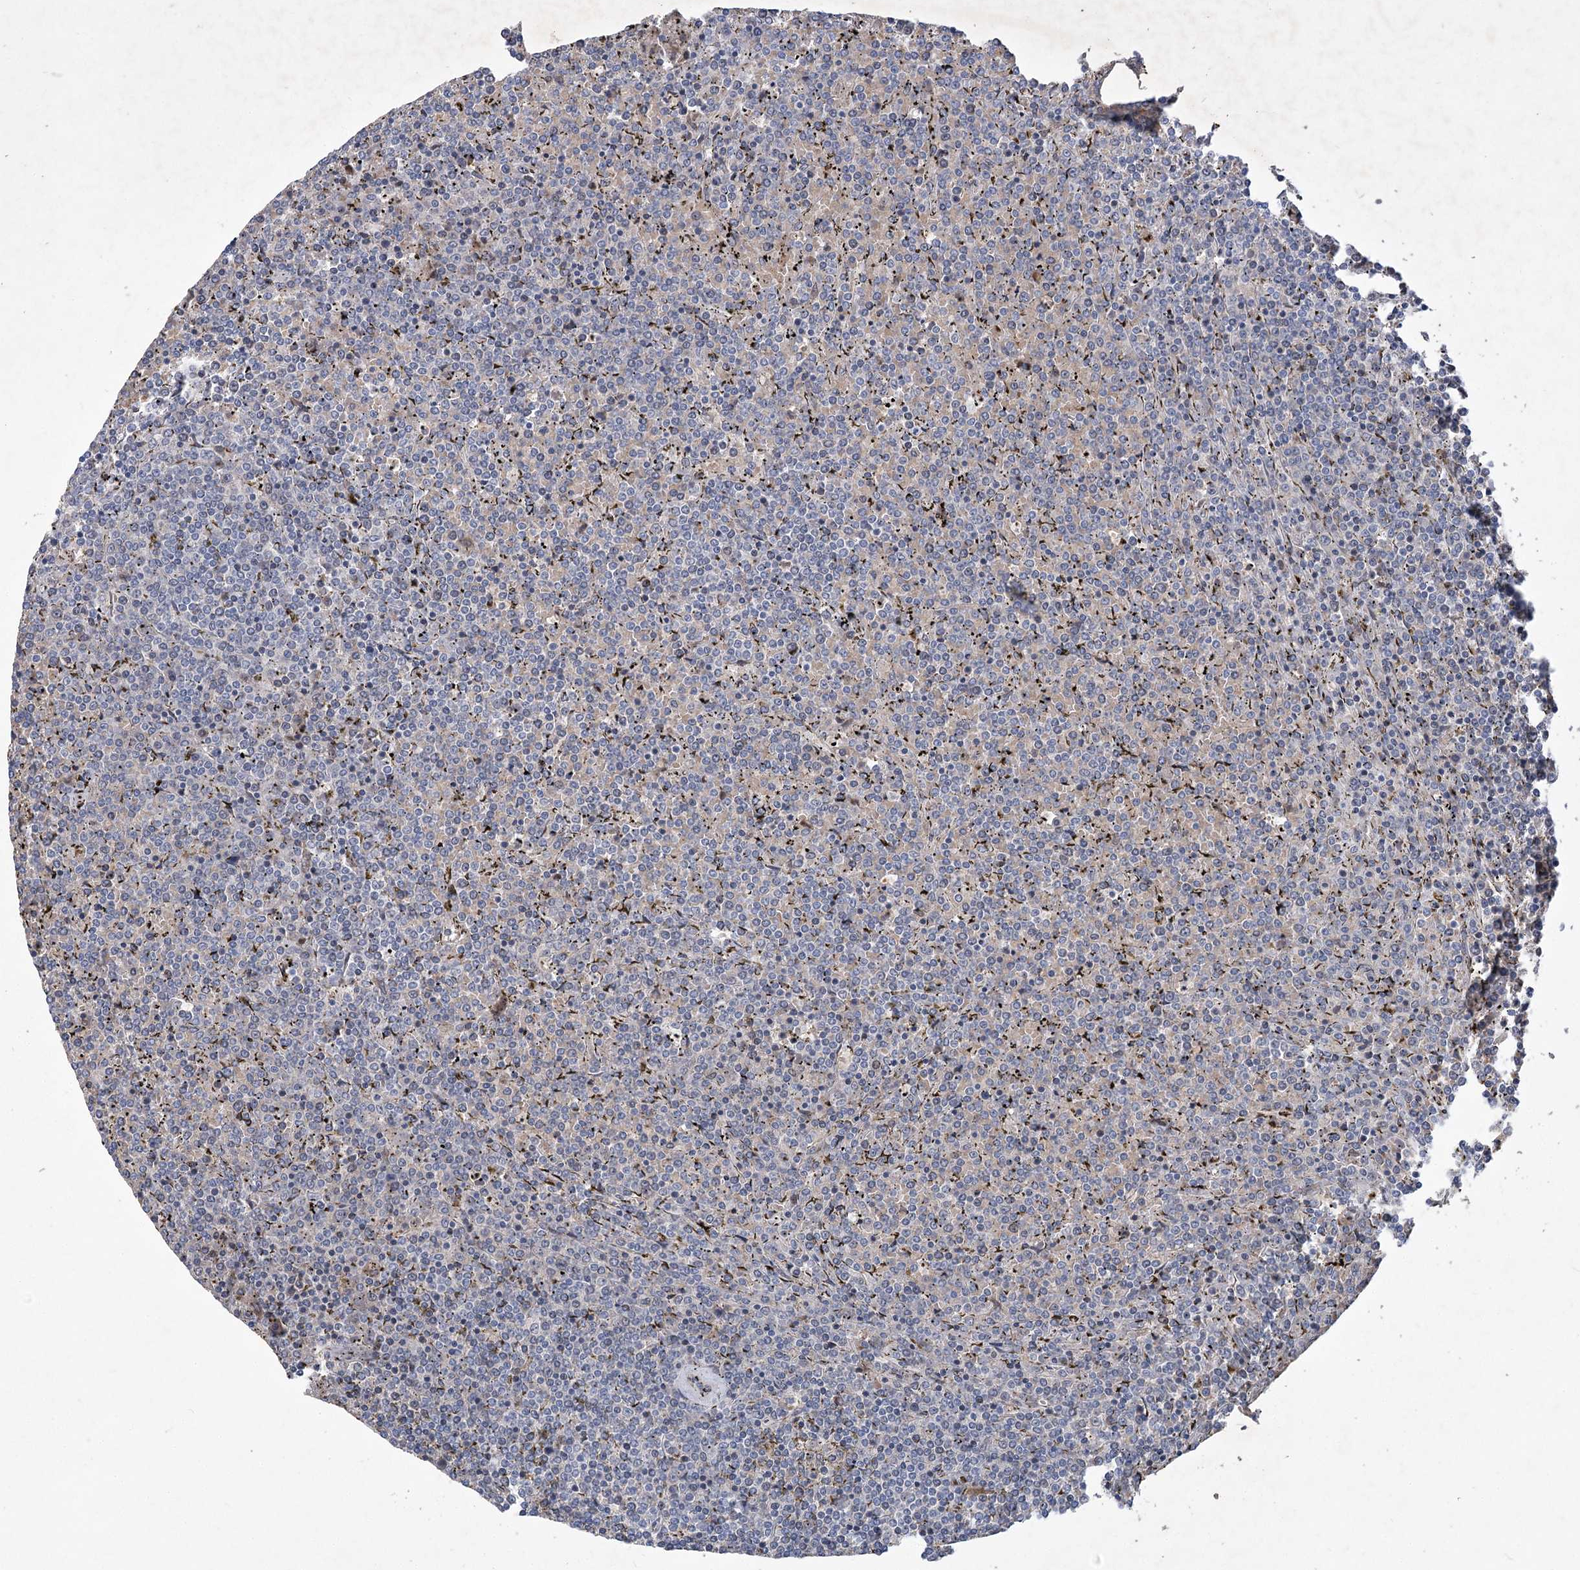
{"staining": {"intensity": "negative", "quantity": "none", "location": "none"}, "tissue": "lymphoma", "cell_type": "Tumor cells", "image_type": "cancer", "snomed": [{"axis": "morphology", "description": "Malignant lymphoma, non-Hodgkin's type, Low grade"}, {"axis": "topography", "description": "Spleen"}], "caption": "Immunohistochemistry (IHC) of human malignant lymphoma, non-Hodgkin's type (low-grade) exhibits no expression in tumor cells. (Stains: DAB IHC with hematoxylin counter stain, Microscopy: brightfield microscopy at high magnification).", "gene": "GCNT4", "patient": {"sex": "female", "age": 19}}